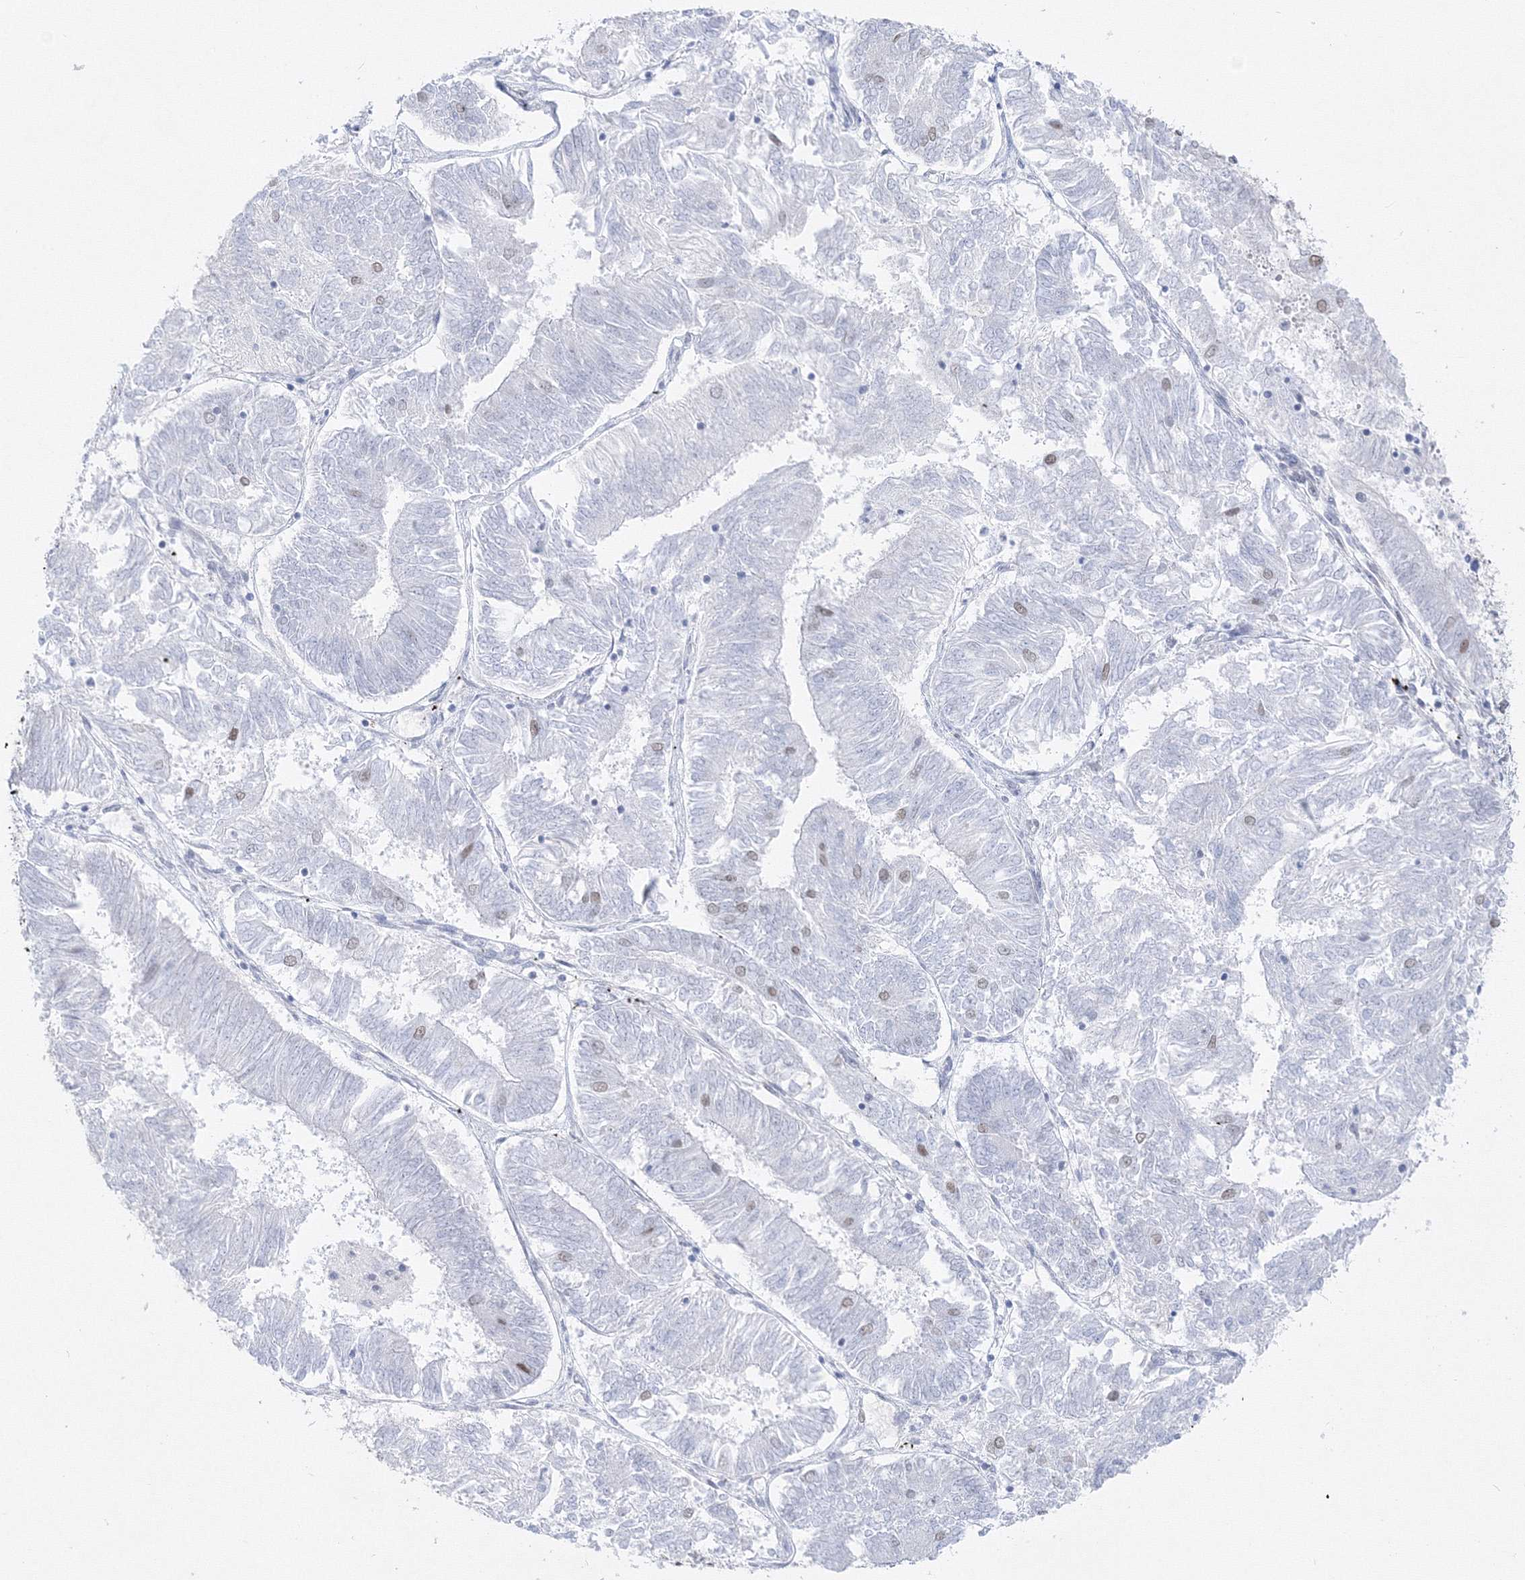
{"staining": {"intensity": "negative", "quantity": "none", "location": "none"}, "tissue": "endometrial cancer", "cell_type": "Tumor cells", "image_type": "cancer", "snomed": [{"axis": "morphology", "description": "Adenocarcinoma, NOS"}, {"axis": "topography", "description": "Endometrium"}], "caption": "IHC photomicrograph of neoplastic tissue: endometrial cancer stained with DAB (3,3'-diaminobenzidine) displays no significant protein positivity in tumor cells.", "gene": "ZNF638", "patient": {"sex": "female", "age": 58}}